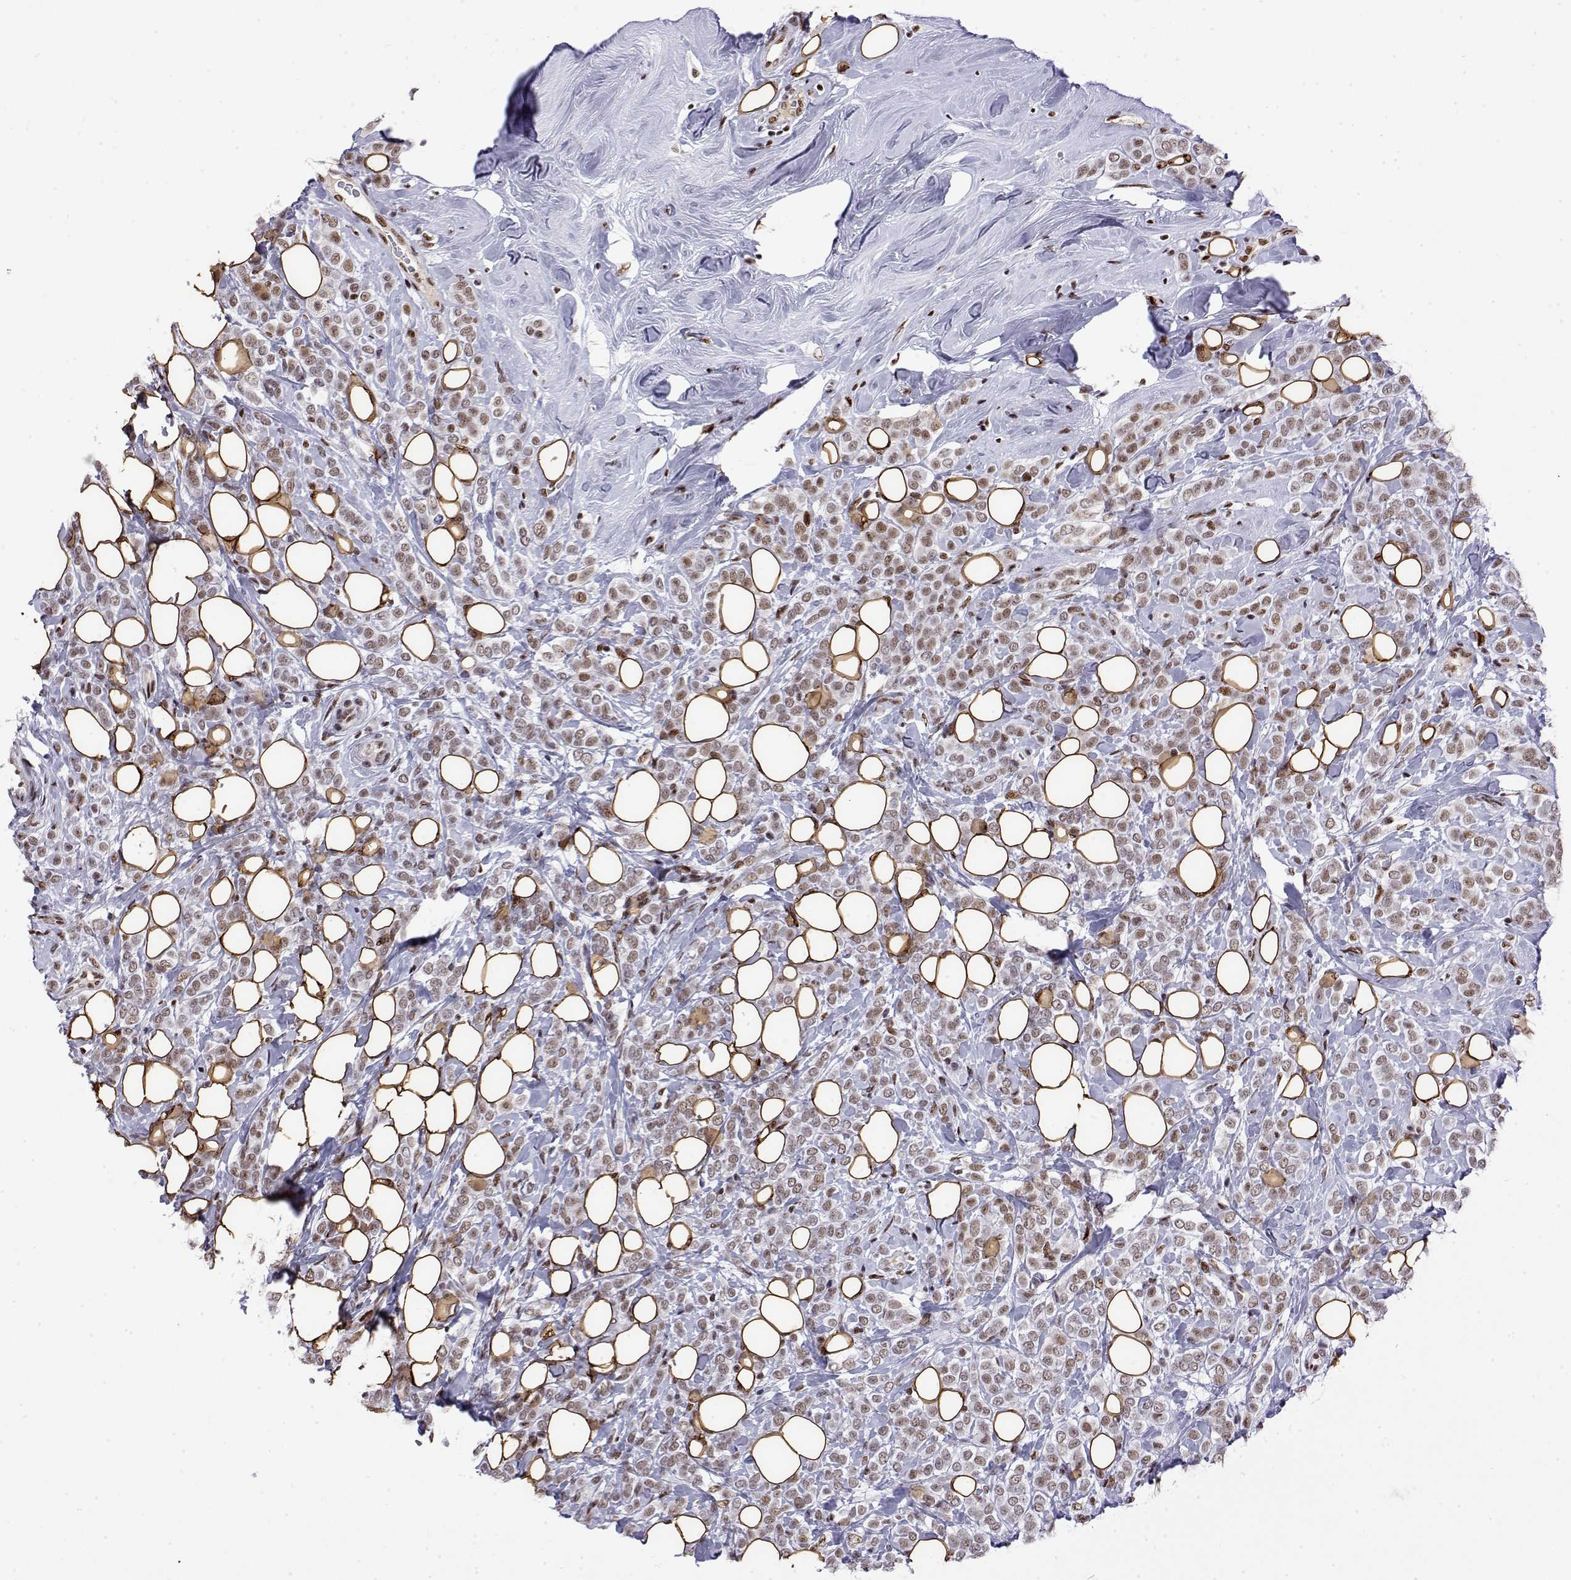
{"staining": {"intensity": "moderate", "quantity": "25%-75%", "location": "cytoplasmic/membranous,nuclear"}, "tissue": "breast cancer", "cell_type": "Tumor cells", "image_type": "cancer", "snomed": [{"axis": "morphology", "description": "Lobular carcinoma"}, {"axis": "topography", "description": "Breast"}], "caption": "The photomicrograph displays immunohistochemical staining of breast cancer. There is moderate cytoplasmic/membranous and nuclear staining is present in about 25%-75% of tumor cells.", "gene": "POLDIP3", "patient": {"sex": "female", "age": 49}}